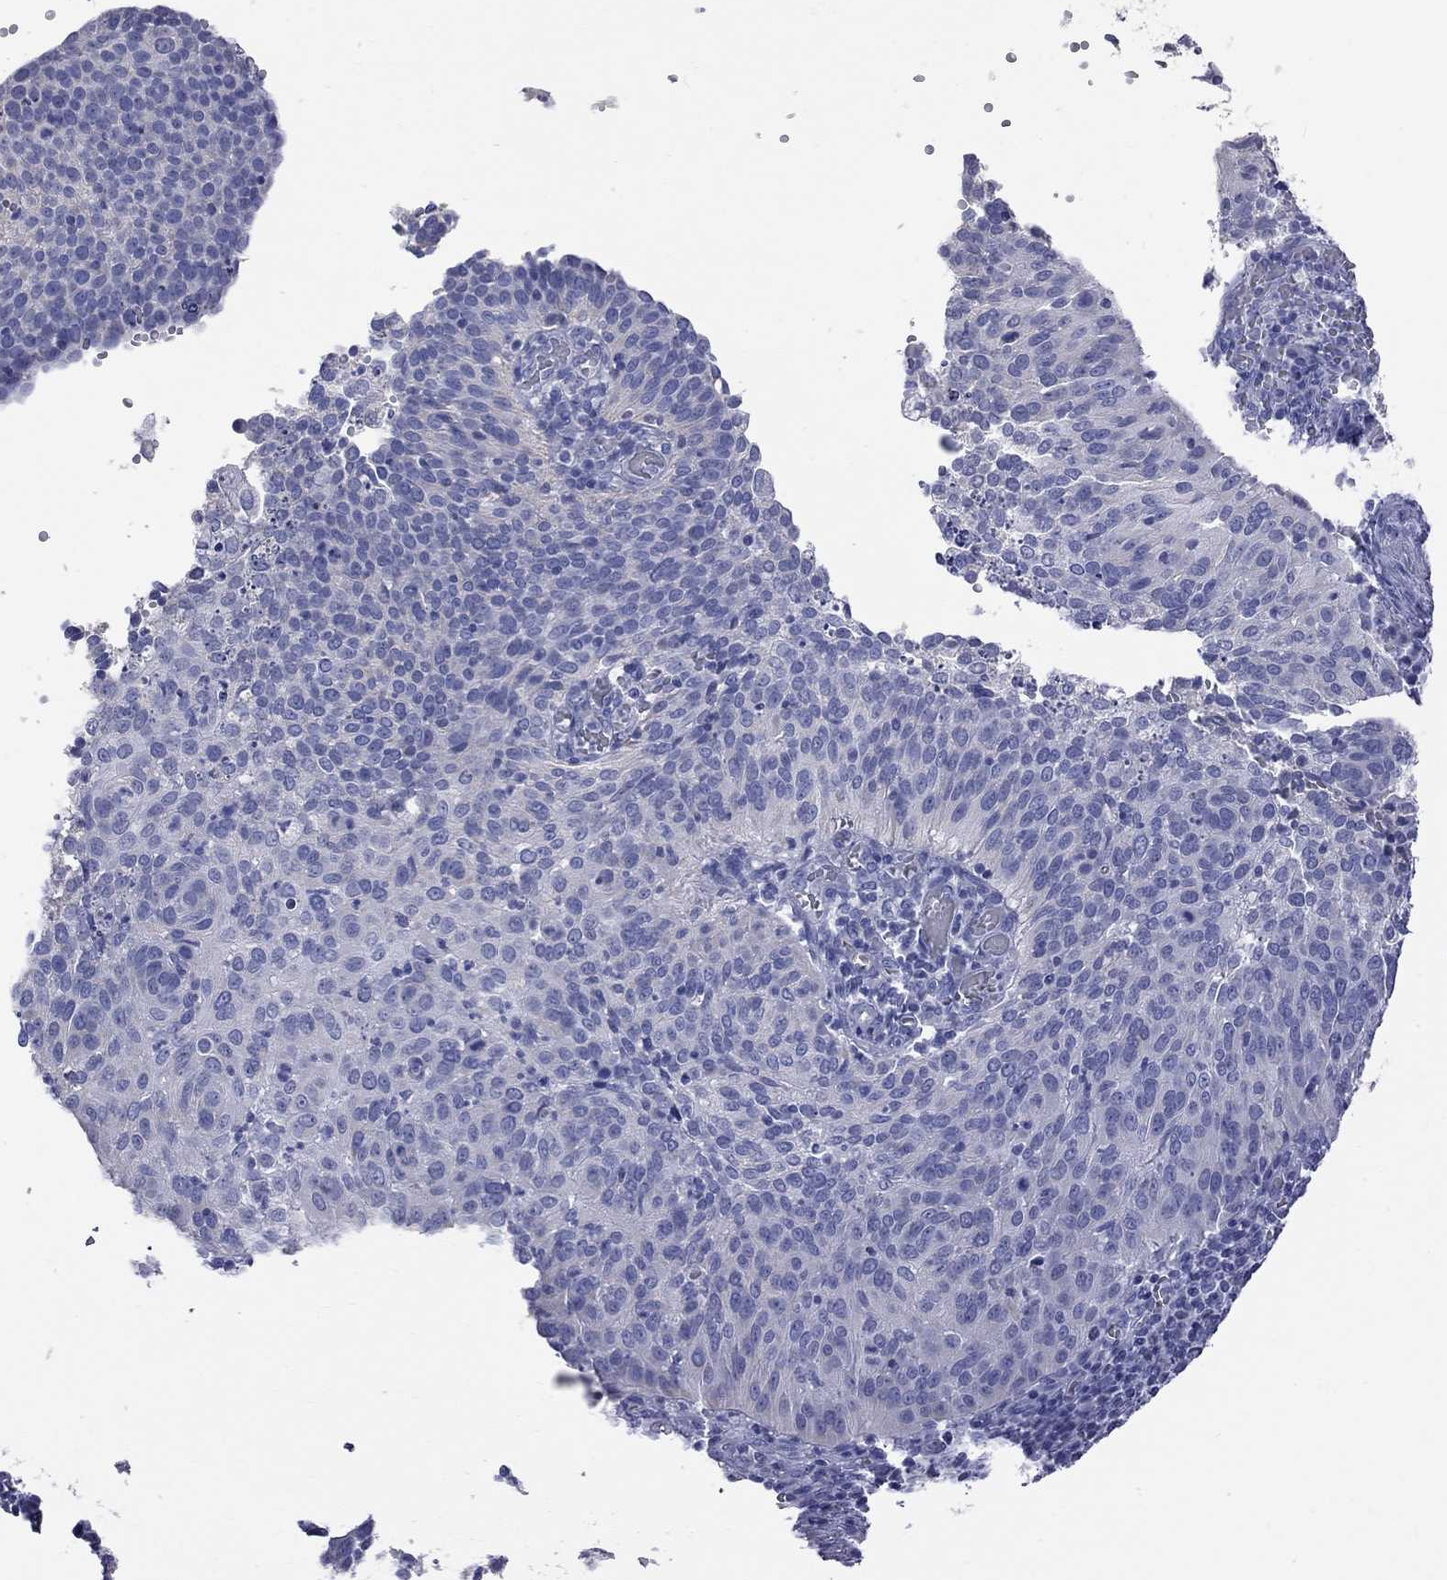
{"staining": {"intensity": "negative", "quantity": "none", "location": "none"}, "tissue": "cervical cancer", "cell_type": "Tumor cells", "image_type": "cancer", "snomed": [{"axis": "morphology", "description": "Squamous cell carcinoma, NOS"}, {"axis": "topography", "description": "Cervix"}], "caption": "Immunohistochemical staining of human squamous cell carcinoma (cervical) demonstrates no significant expression in tumor cells.", "gene": "KCND2", "patient": {"sex": "female", "age": 39}}